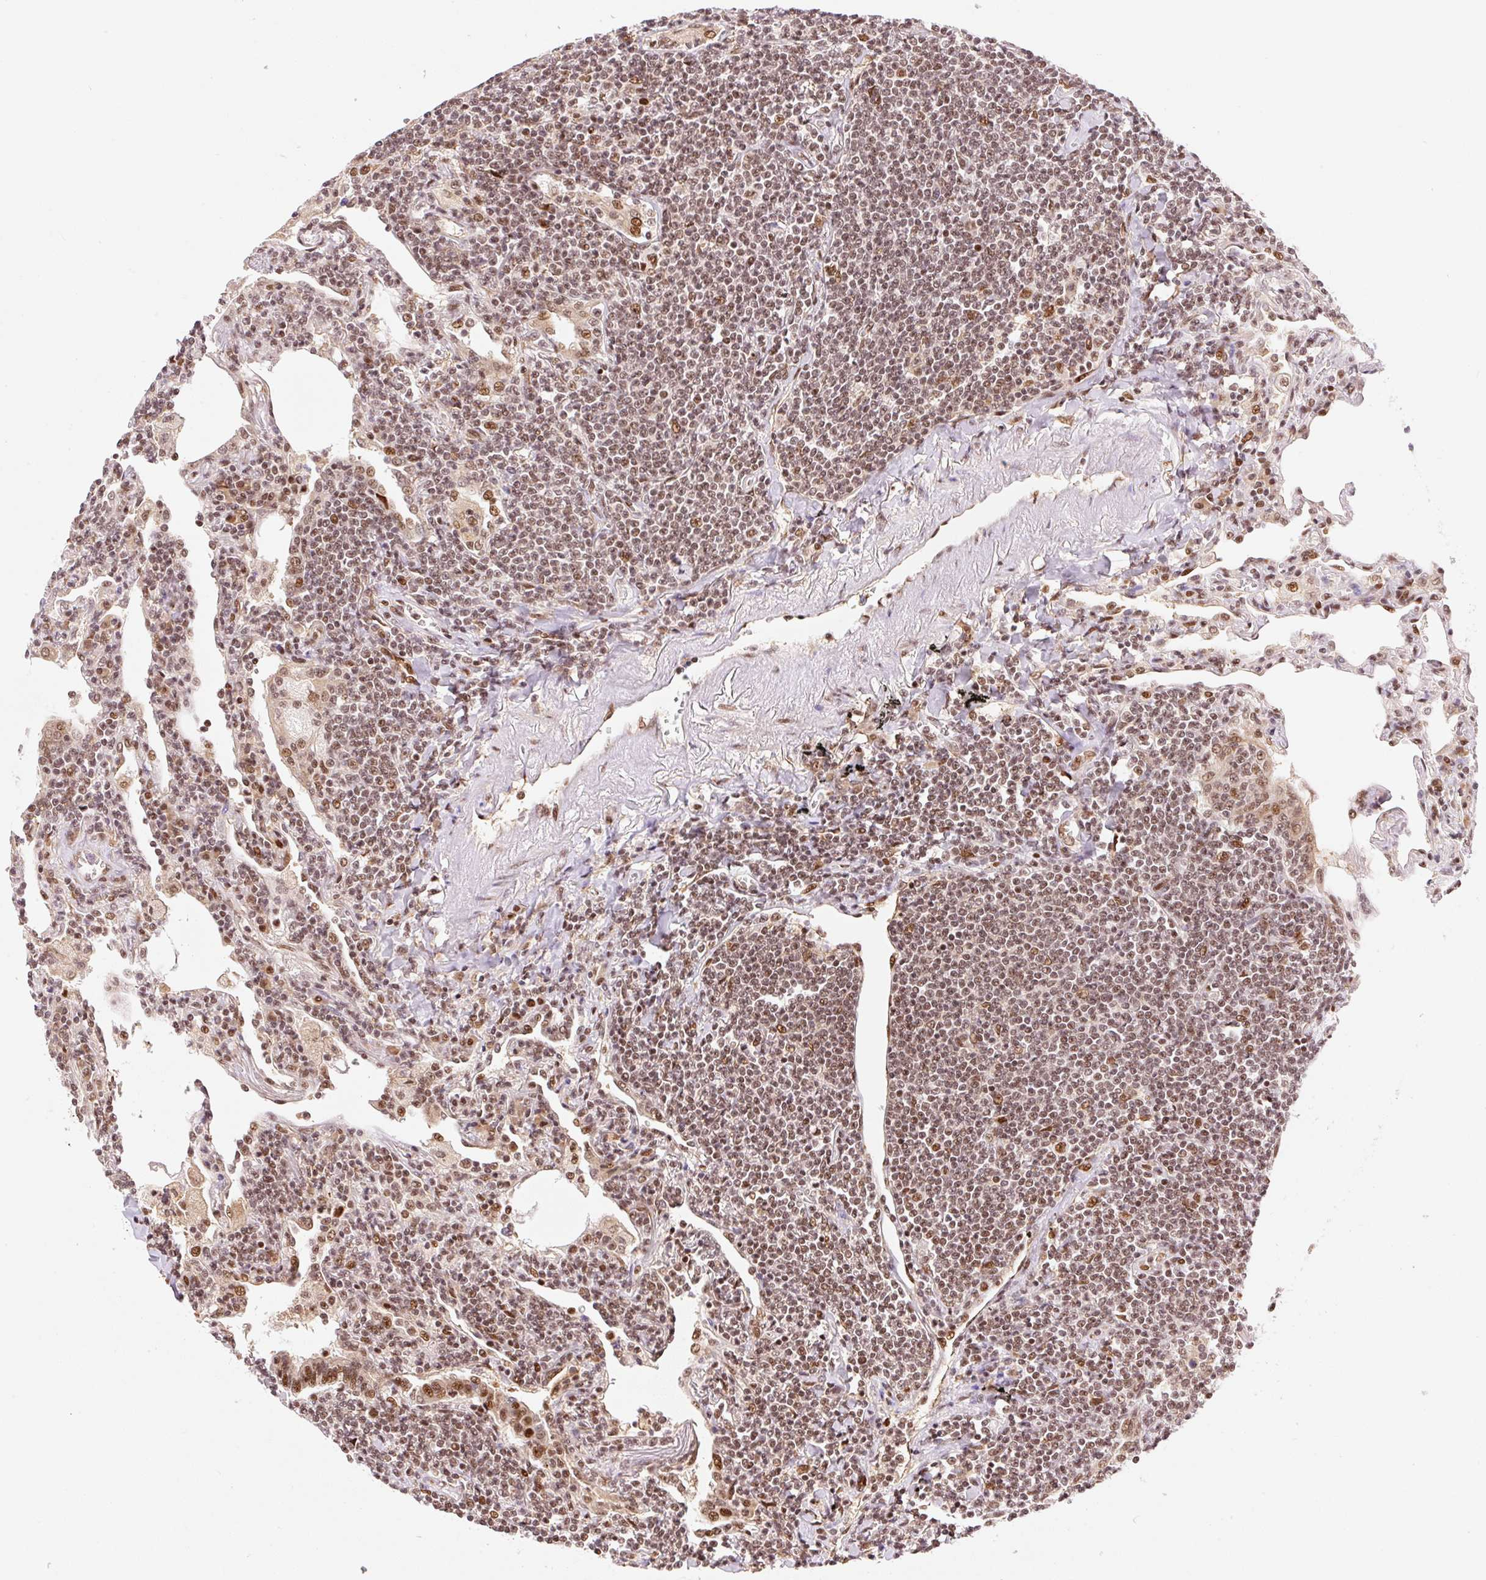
{"staining": {"intensity": "moderate", "quantity": ">75%", "location": "nuclear"}, "tissue": "lymphoma", "cell_type": "Tumor cells", "image_type": "cancer", "snomed": [{"axis": "morphology", "description": "Malignant lymphoma, non-Hodgkin's type, Low grade"}, {"axis": "topography", "description": "Lung"}], "caption": "This is an image of immunohistochemistry (IHC) staining of lymphoma, which shows moderate expression in the nuclear of tumor cells.", "gene": "INTS8", "patient": {"sex": "female", "age": 71}}